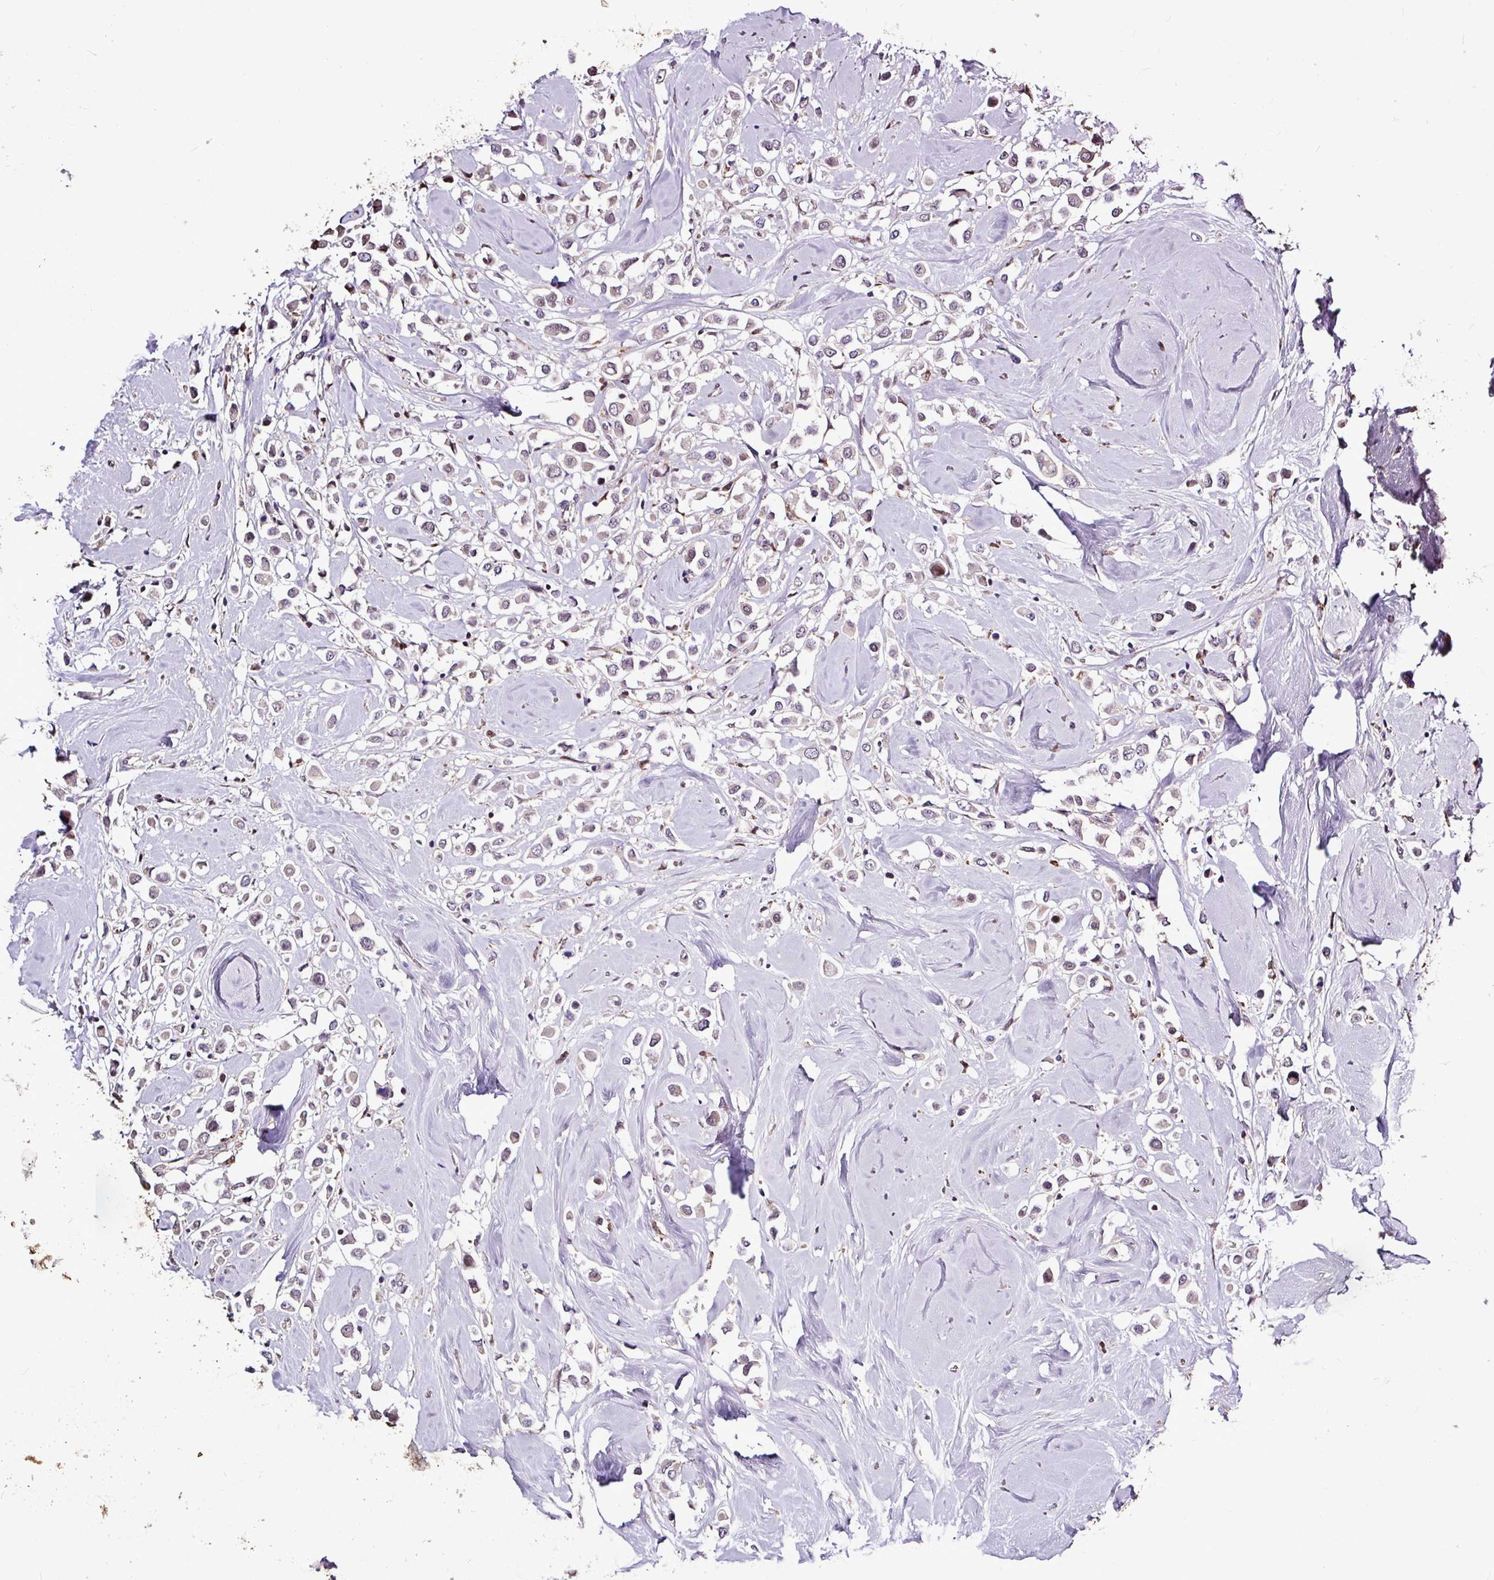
{"staining": {"intensity": "negative", "quantity": "none", "location": "none"}, "tissue": "breast cancer", "cell_type": "Tumor cells", "image_type": "cancer", "snomed": [{"axis": "morphology", "description": "Duct carcinoma"}, {"axis": "topography", "description": "Breast"}], "caption": "Immunohistochemistry of breast cancer displays no positivity in tumor cells.", "gene": "SKIC2", "patient": {"sex": "female", "age": 61}}